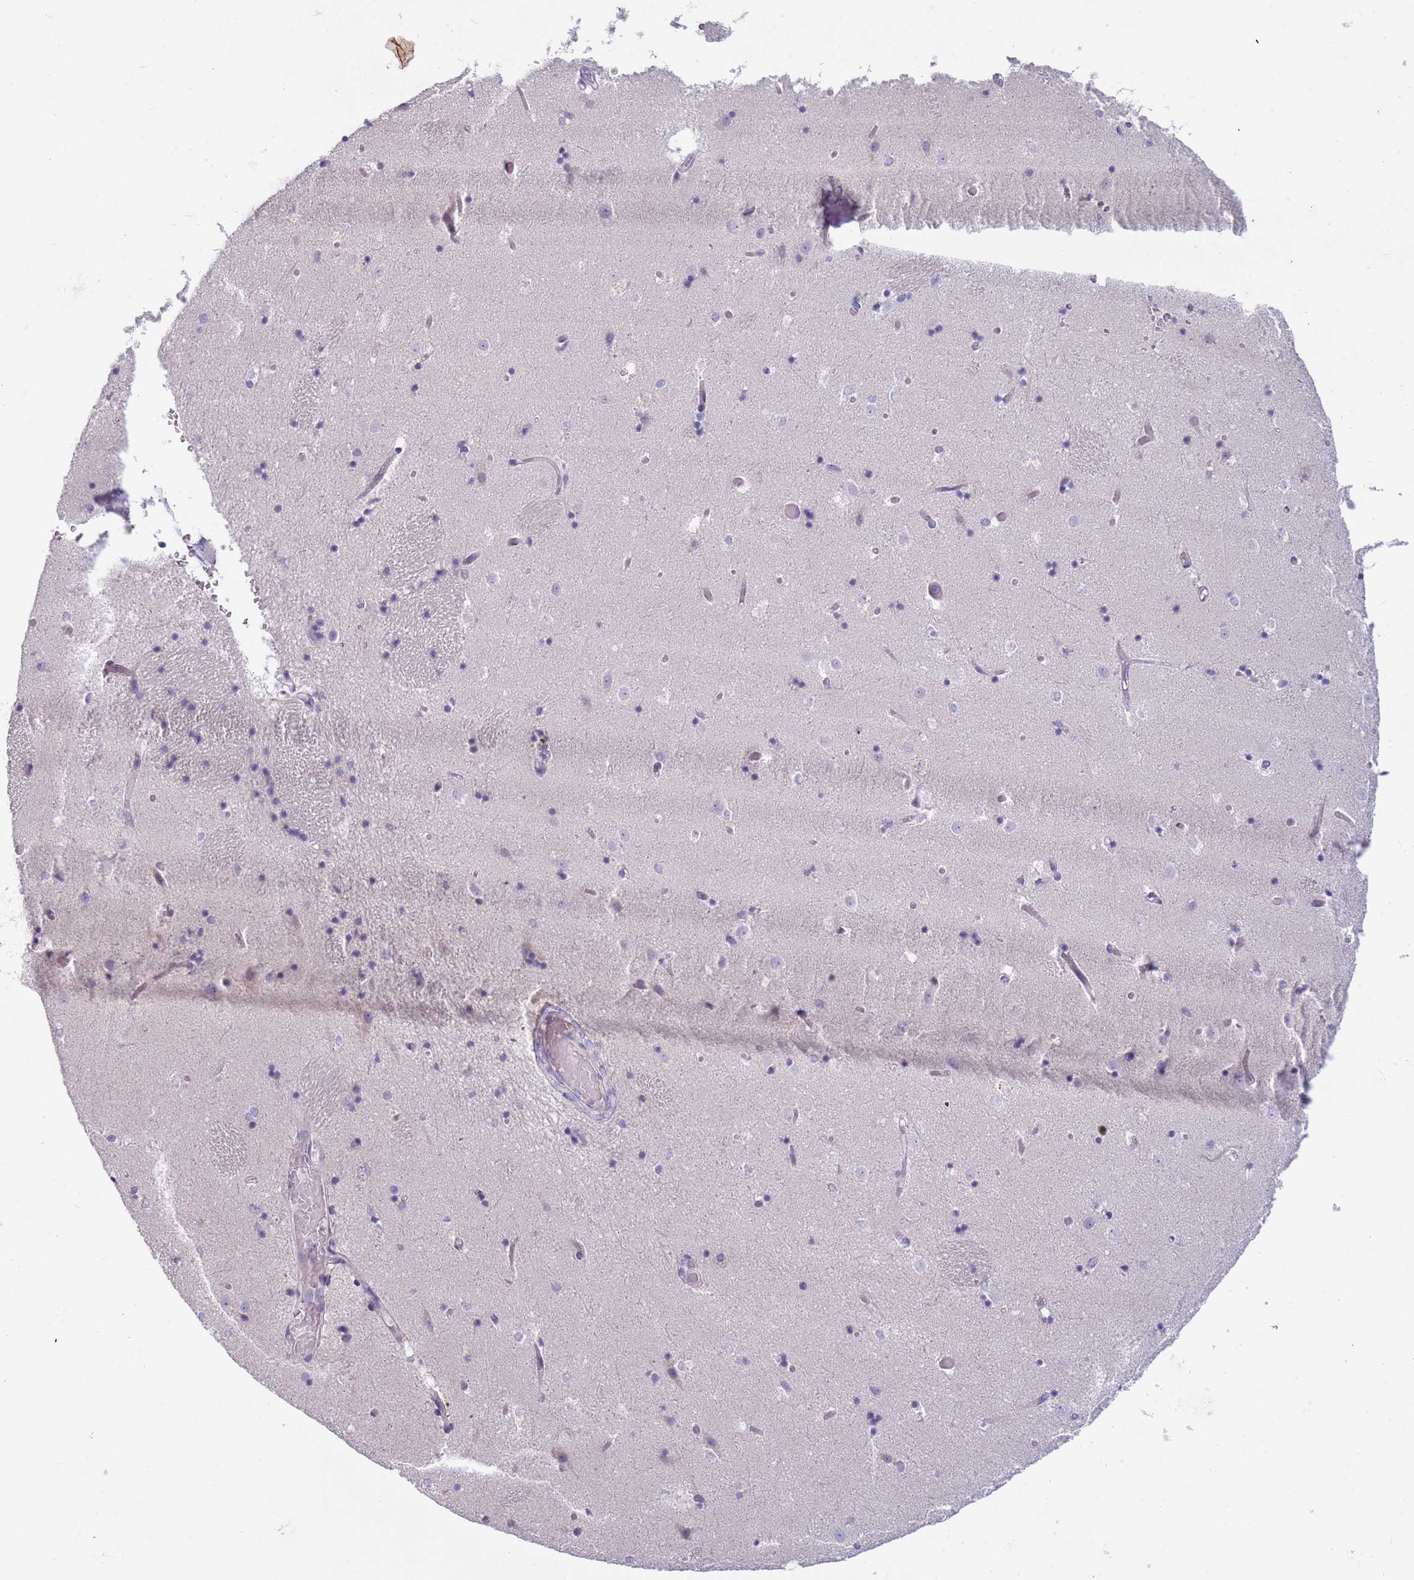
{"staining": {"intensity": "negative", "quantity": "none", "location": "none"}, "tissue": "caudate", "cell_type": "Glial cells", "image_type": "normal", "snomed": [{"axis": "morphology", "description": "Normal tissue, NOS"}, {"axis": "topography", "description": "Lateral ventricle wall"}], "caption": "The immunohistochemistry histopathology image has no significant expression in glial cells of caudate.", "gene": "NWD2", "patient": {"sex": "female", "age": 52}}